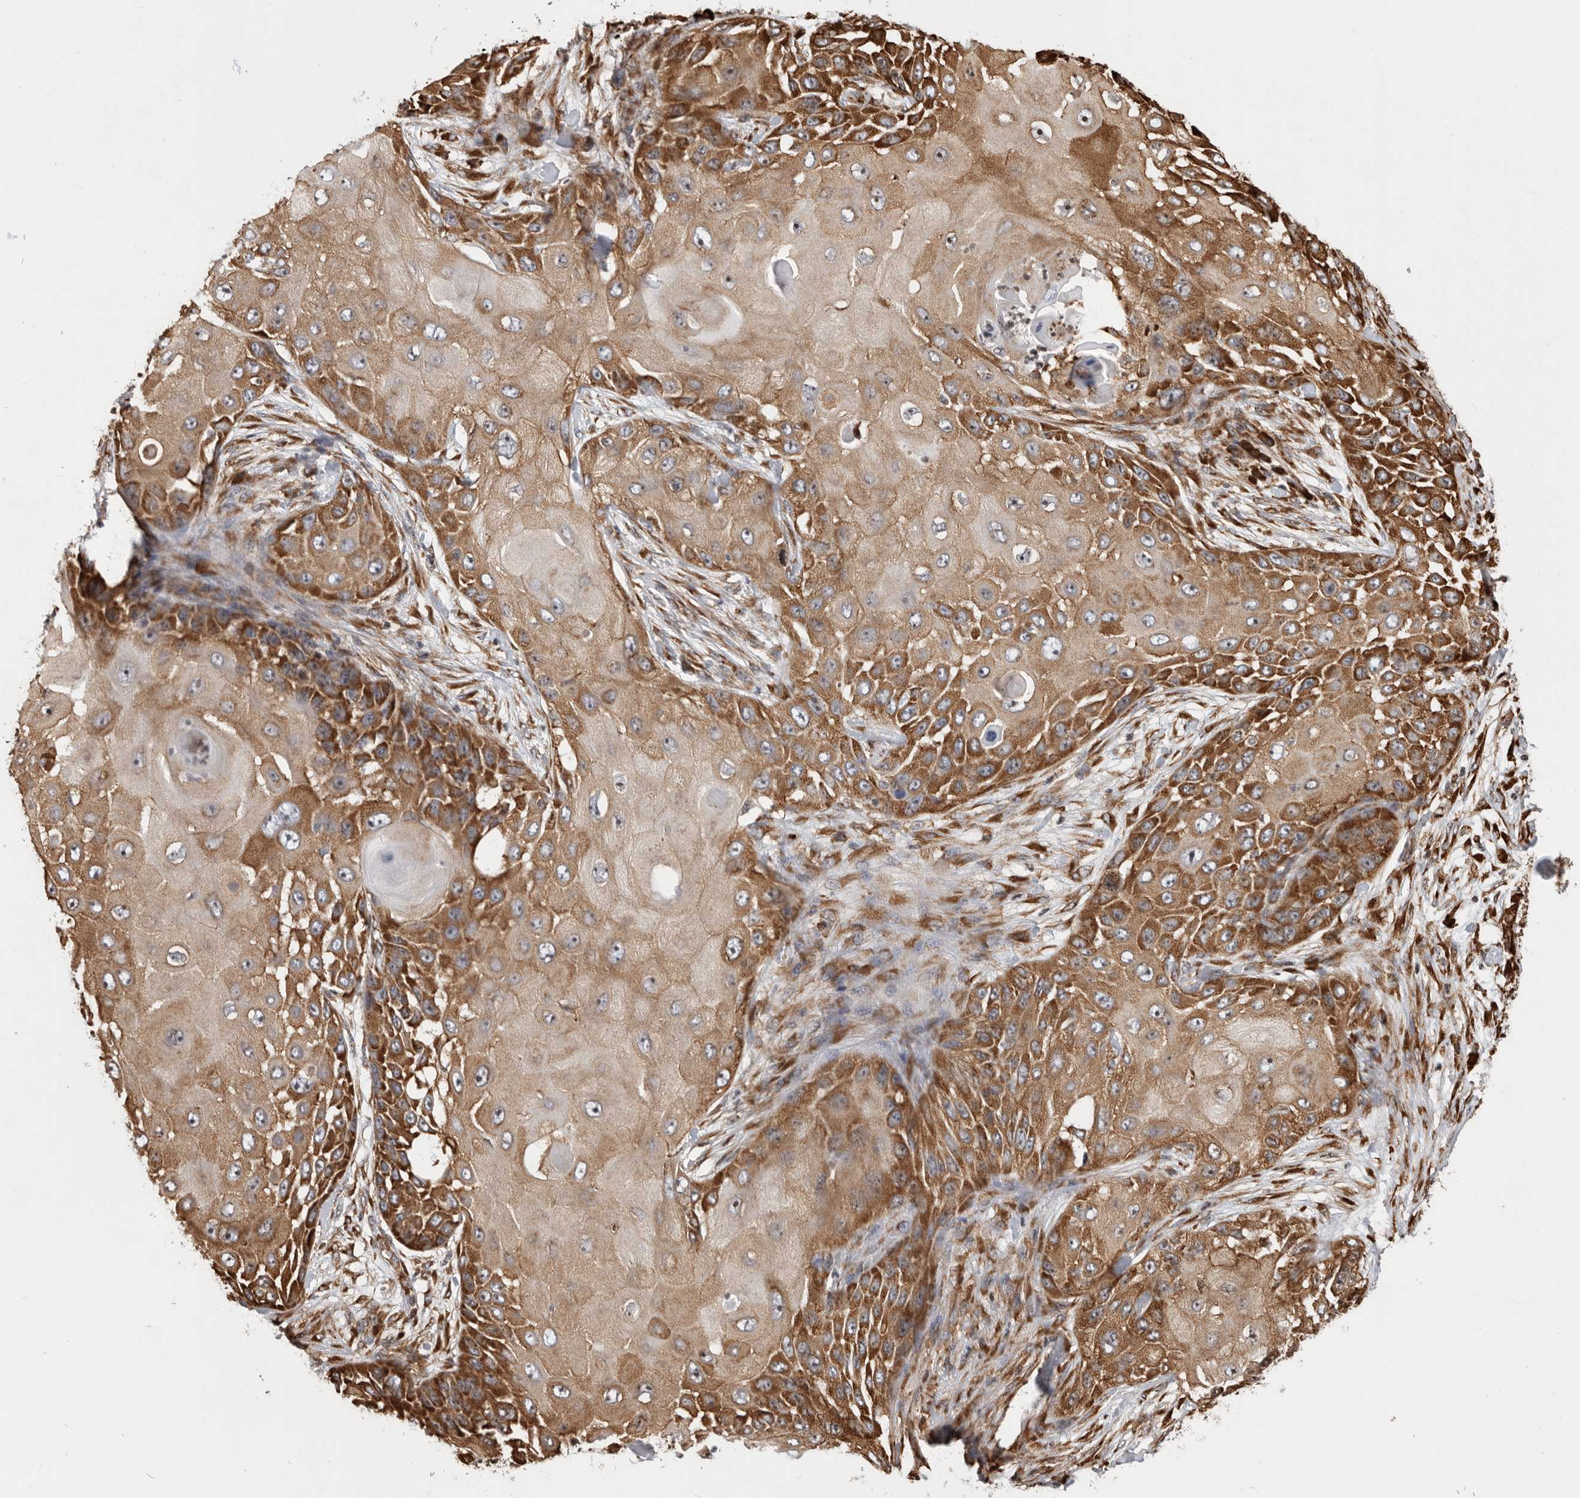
{"staining": {"intensity": "moderate", "quantity": ">75%", "location": "cytoplasmic/membranous"}, "tissue": "skin cancer", "cell_type": "Tumor cells", "image_type": "cancer", "snomed": [{"axis": "morphology", "description": "Squamous cell carcinoma, NOS"}, {"axis": "topography", "description": "Skin"}], "caption": "There is medium levels of moderate cytoplasmic/membranous positivity in tumor cells of skin squamous cell carcinoma, as demonstrated by immunohistochemical staining (brown color).", "gene": "FZD3", "patient": {"sex": "female", "age": 44}}